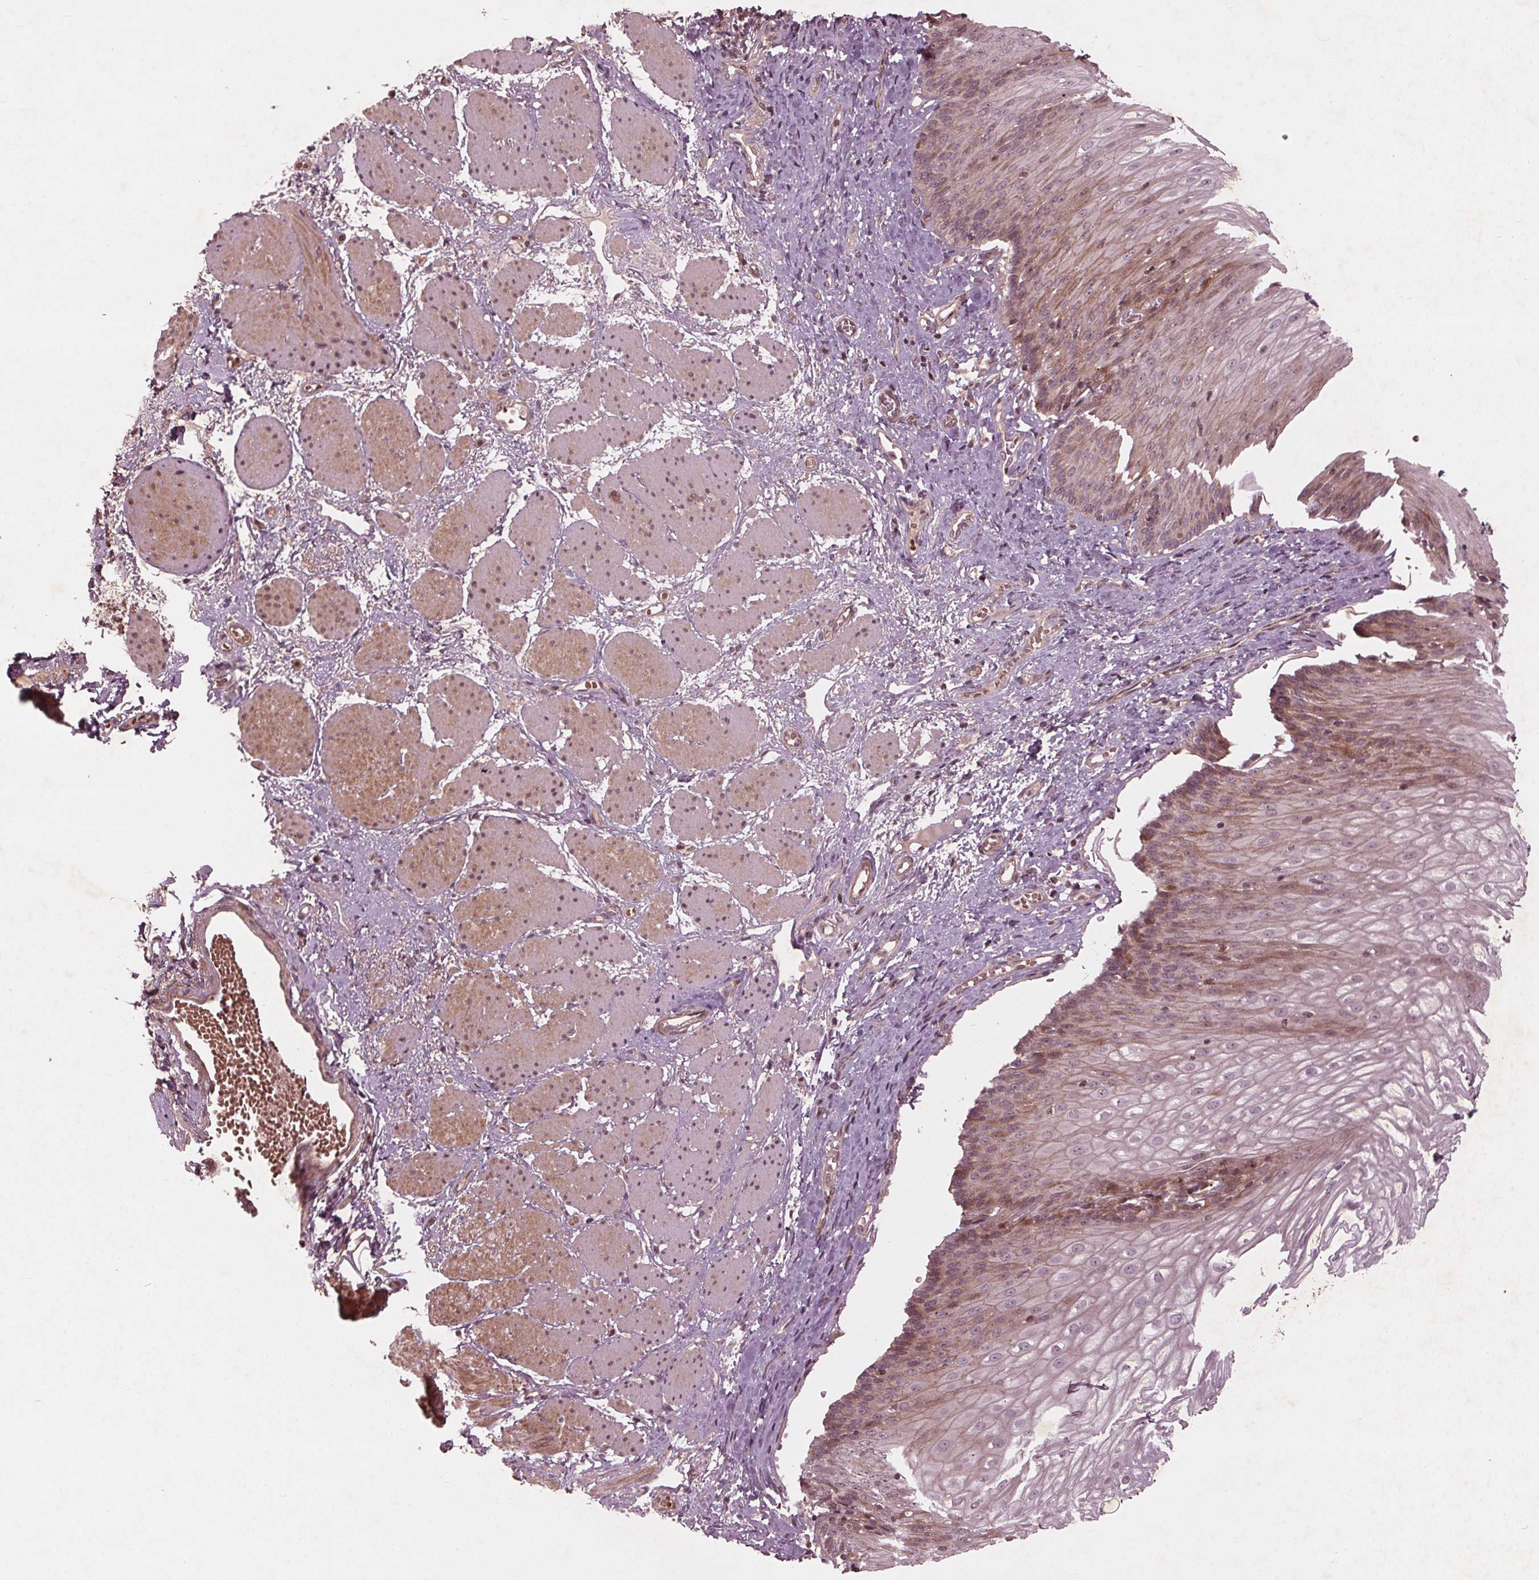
{"staining": {"intensity": "weak", "quantity": "25%-75%", "location": "cytoplasmic/membranous,nuclear"}, "tissue": "esophagus", "cell_type": "Squamous epithelial cells", "image_type": "normal", "snomed": [{"axis": "morphology", "description": "Normal tissue, NOS"}, {"axis": "topography", "description": "Esophagus"}], "caption": "IHC histopathology image of unremarkable esophagus: esophagus stained using immunohistochemistry demonstrates low levels of weak protein expression localized specifically in the cytoplasmic/membranous,nuclear of squamous epithelial cells, appearing as a cytoplasmic/membranous,nuclear brown color.", "gene": "CDKL4", "patient": {"sex": "male", "age": 62}}